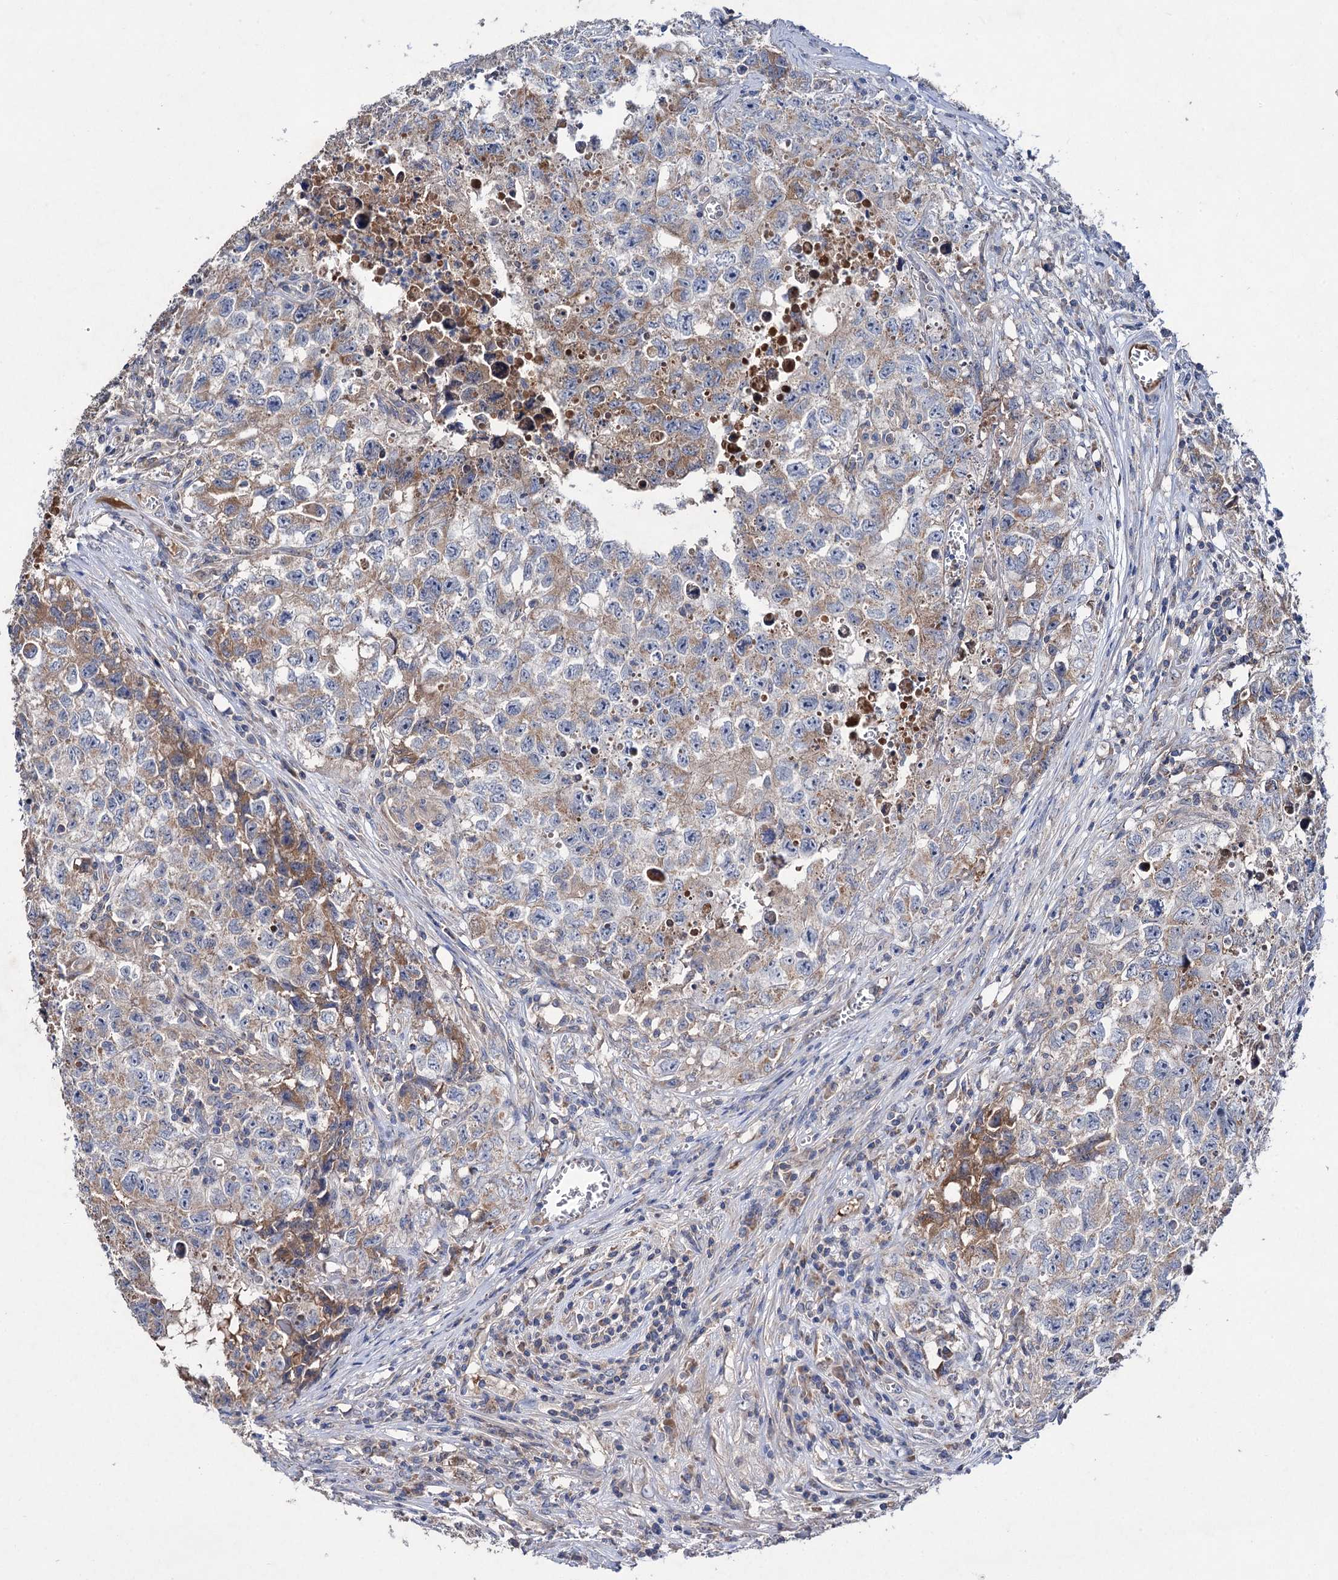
{"staining": {"intensity": "weak", "quantity": ">75%", "location": "cytoplasmic/membranous"}, "tissue": "testis cancer", "cell_type": "Tumor cells", "image_type": "cancer", "snomed": [{"axis": "morphology", "description": "Seminoma, NOS"}, {"axis": "morphology", "description": "Carcinoma, Embryonal, NOS"}, {"axis": "topography", "description": "Testis"}], "caption": "Immunohistochemistry photomicrograph of human testis cancer stained for a protein (brown), which reveals low levels of weak cytoplasmic/membranous expression in about >75% of tumor cells.", "gene": "CLPB", "patient": {"sex": "male", "age": 43}}